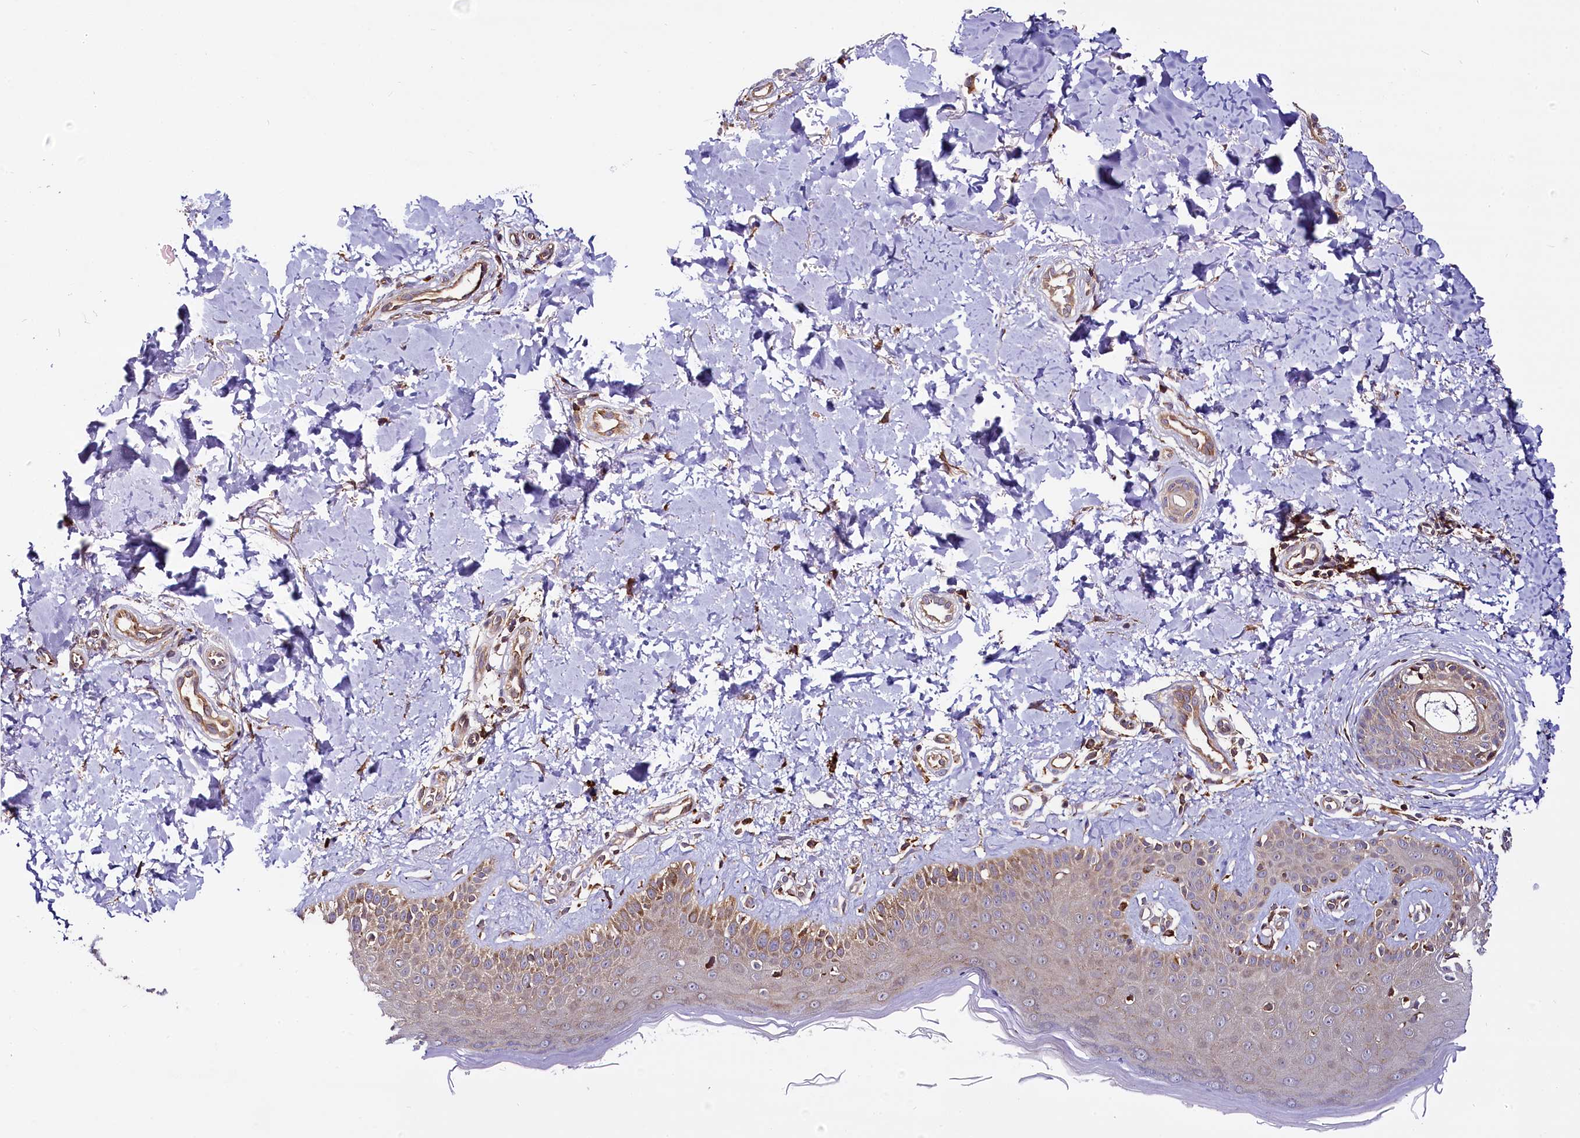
{"staining": {"intensity": "moderate", "quantity": ">75%", "location": "cytoplasmic/membranous"}, "tissue": "skin", "cell_type": "Fibroblasts", "image_type": "normal", "snomed": [{"axis": "morphology", "description": "Normal tissue, NOS"}, {"axis": "topography", "description": "Skin"}], "caption": "IHC photomicrograph of normal skin stained for a protein (brown), which reveals medium levels of moderate cytoplasmic/membranous positivity in approximately >75% of fibroblasts.", "gene": "UFM1", "patient": {"sex": "male", "age": 52}}